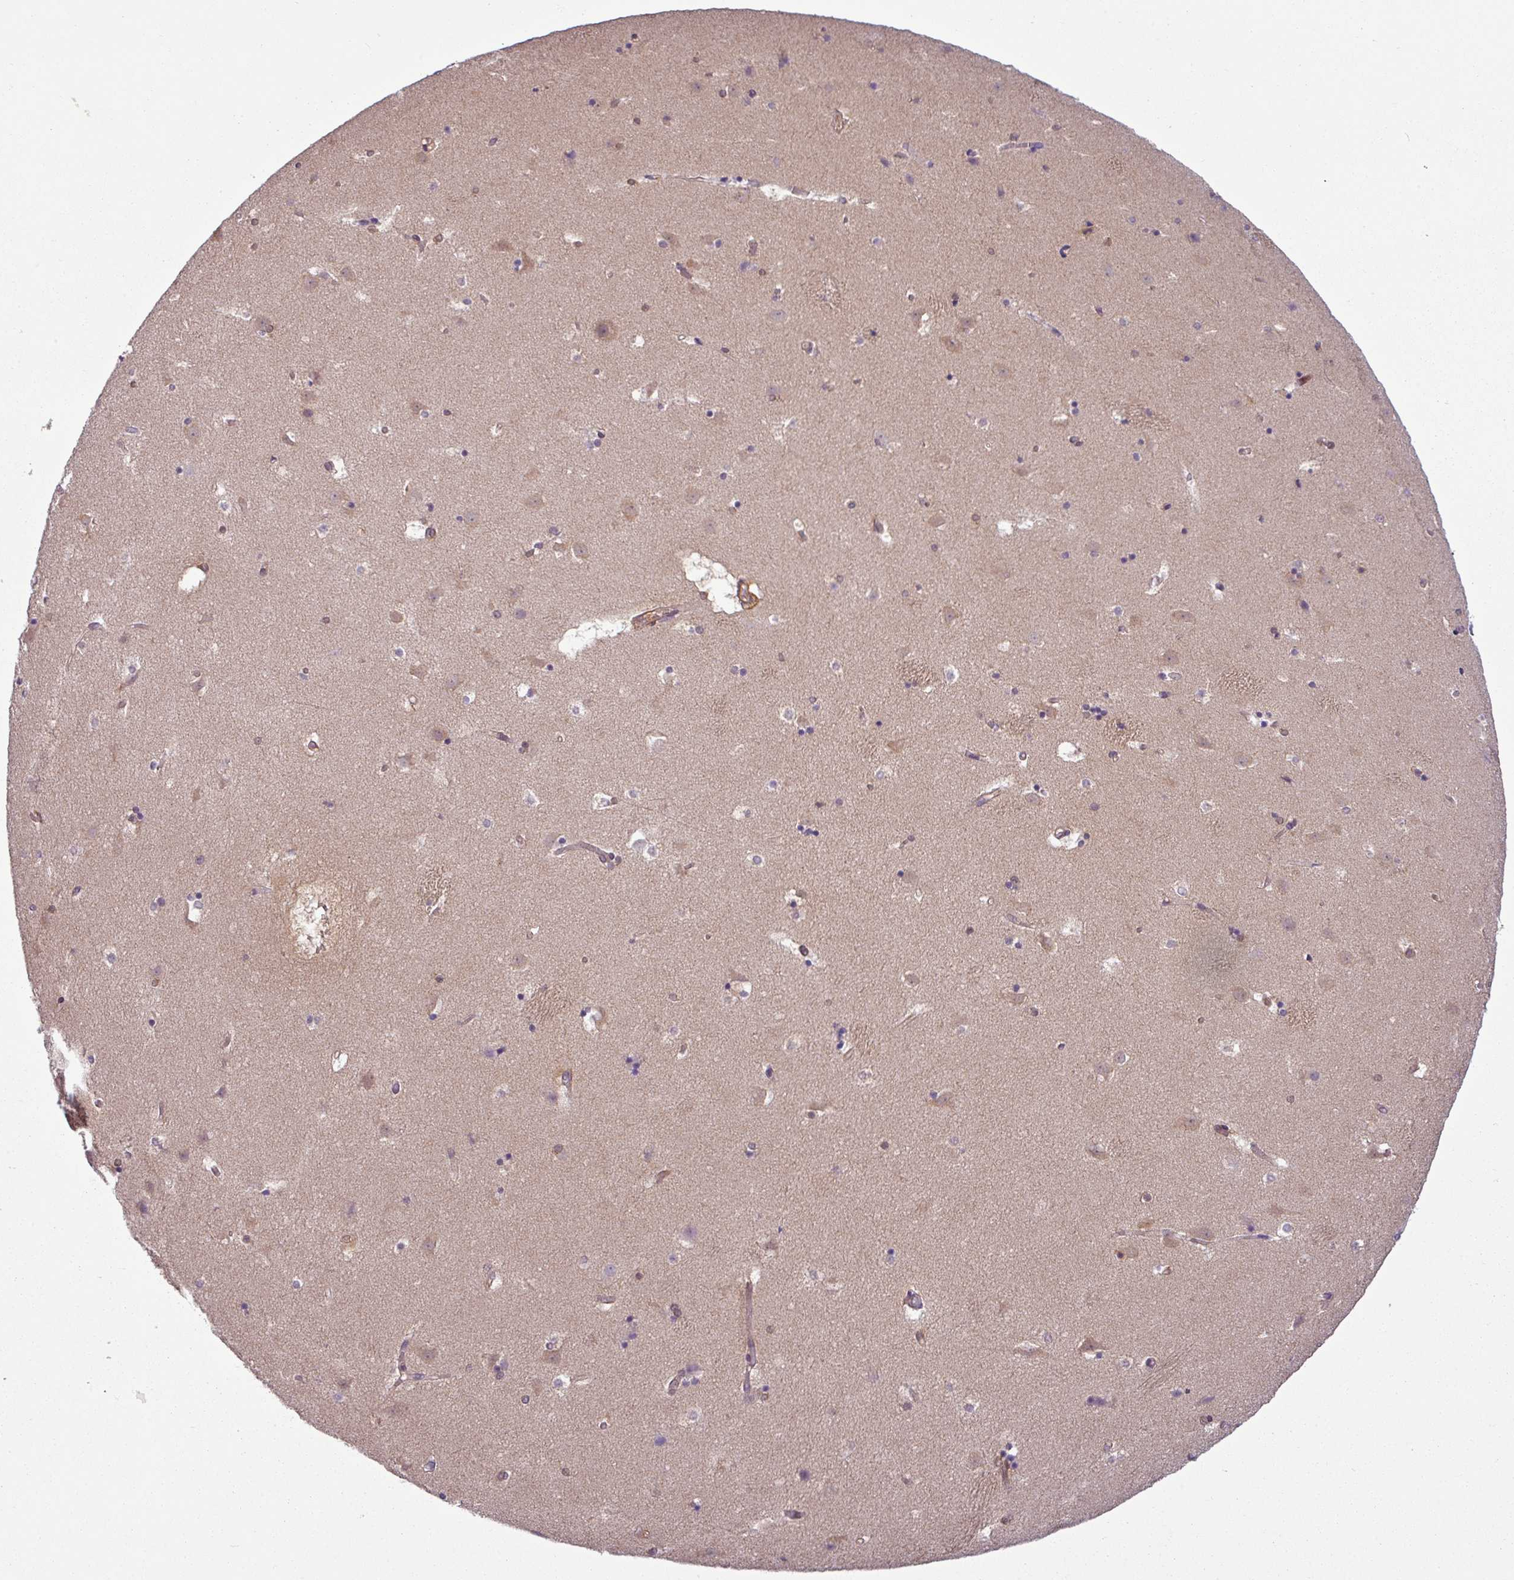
{"staining": {"intensity": "negative", "quantity": "none", "location": "none"}, "tissue": "caudate", "cell_type": "Glial cells", "image_type": "normal", "snomed": [{"axis": "morphology", "description": "Normal tissue, NOS"}, {"axis": "topography", "description": "Lateral ventricle wall"}], "caption": "An image of caudate stained for a protein demonstrates no brown staining in glial cells.", "gene": "SH3BGRL", "patient": {"sex": "male", "age": 45}}